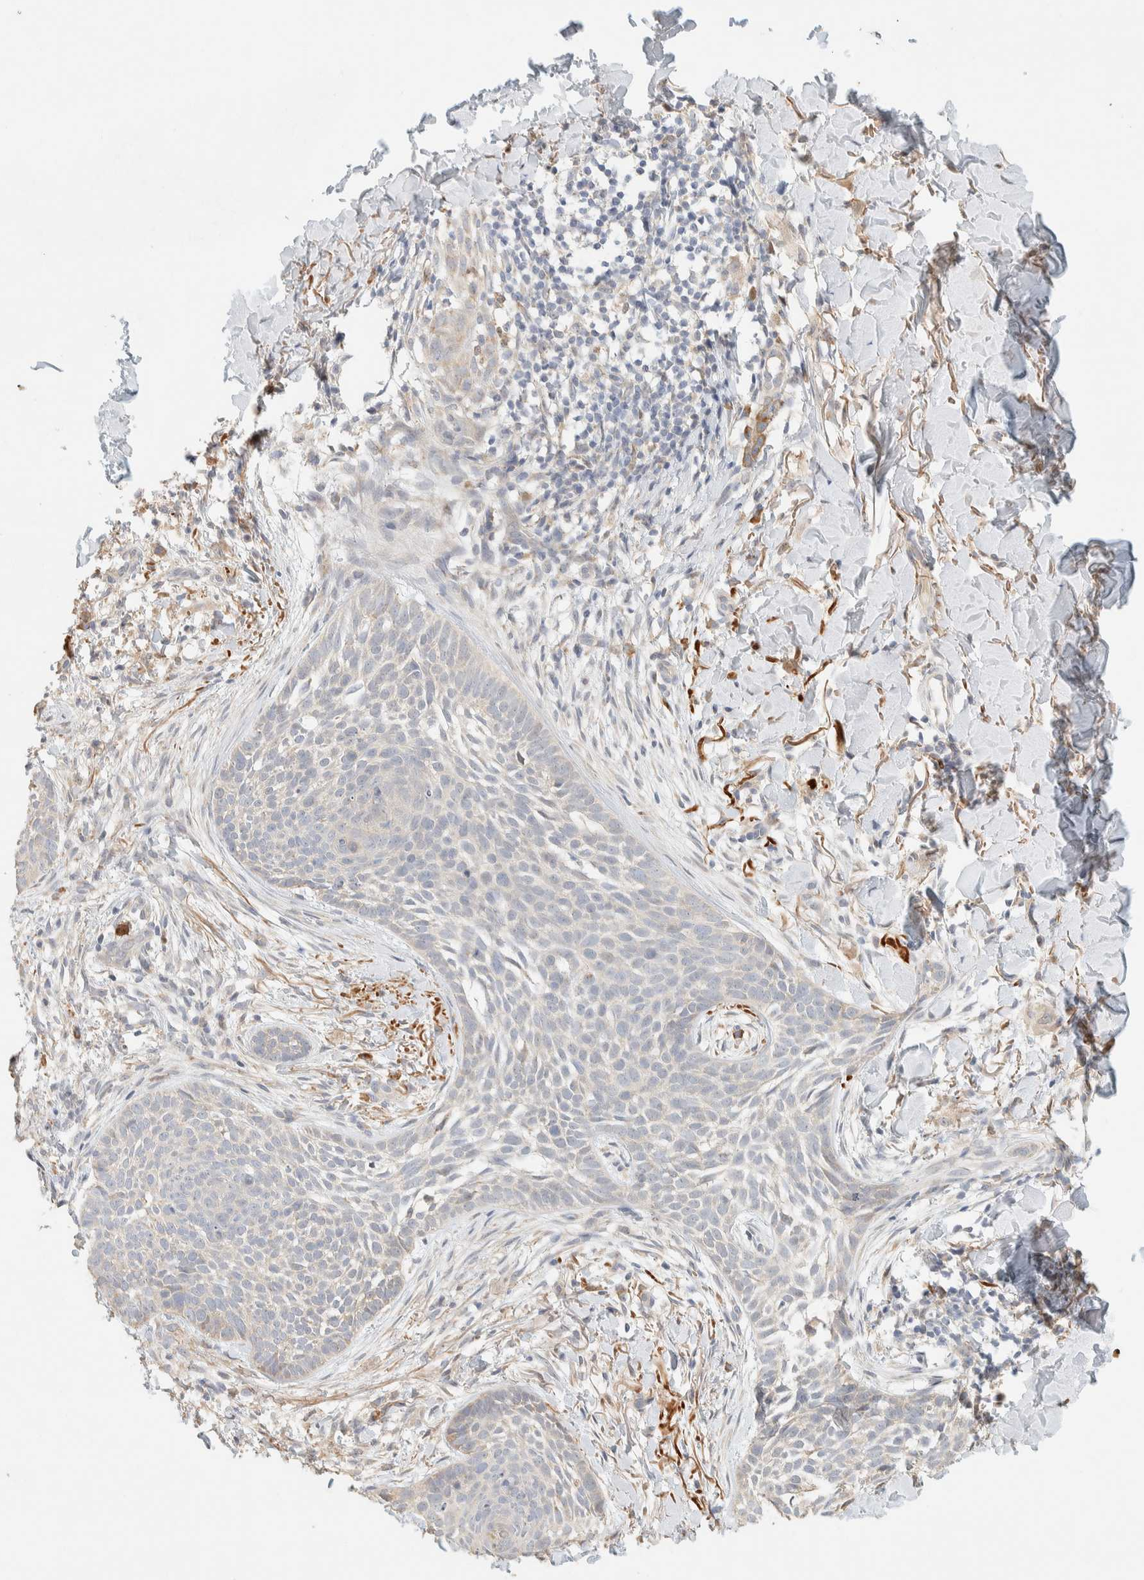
{"staining": {"intensity": "negative", "quantity": "none", "location": "none"}, "tissue": "skin cancer", "cell_type": "Tumor cells", "image_type": "cancer", "snomed": [{"axis": "morphology", "description": "Normal tissue, NOS"}, {"axis": "morphology", "description": "Basal cell carcinoma"}, {"axis": "topography", "description": "Skin"}], "caption": "An image of skin cancer stained for a protein reveals no brown staining in tumor cells.", "gene": "TTC3", "patient": {"sex": "male", "age": 67}}